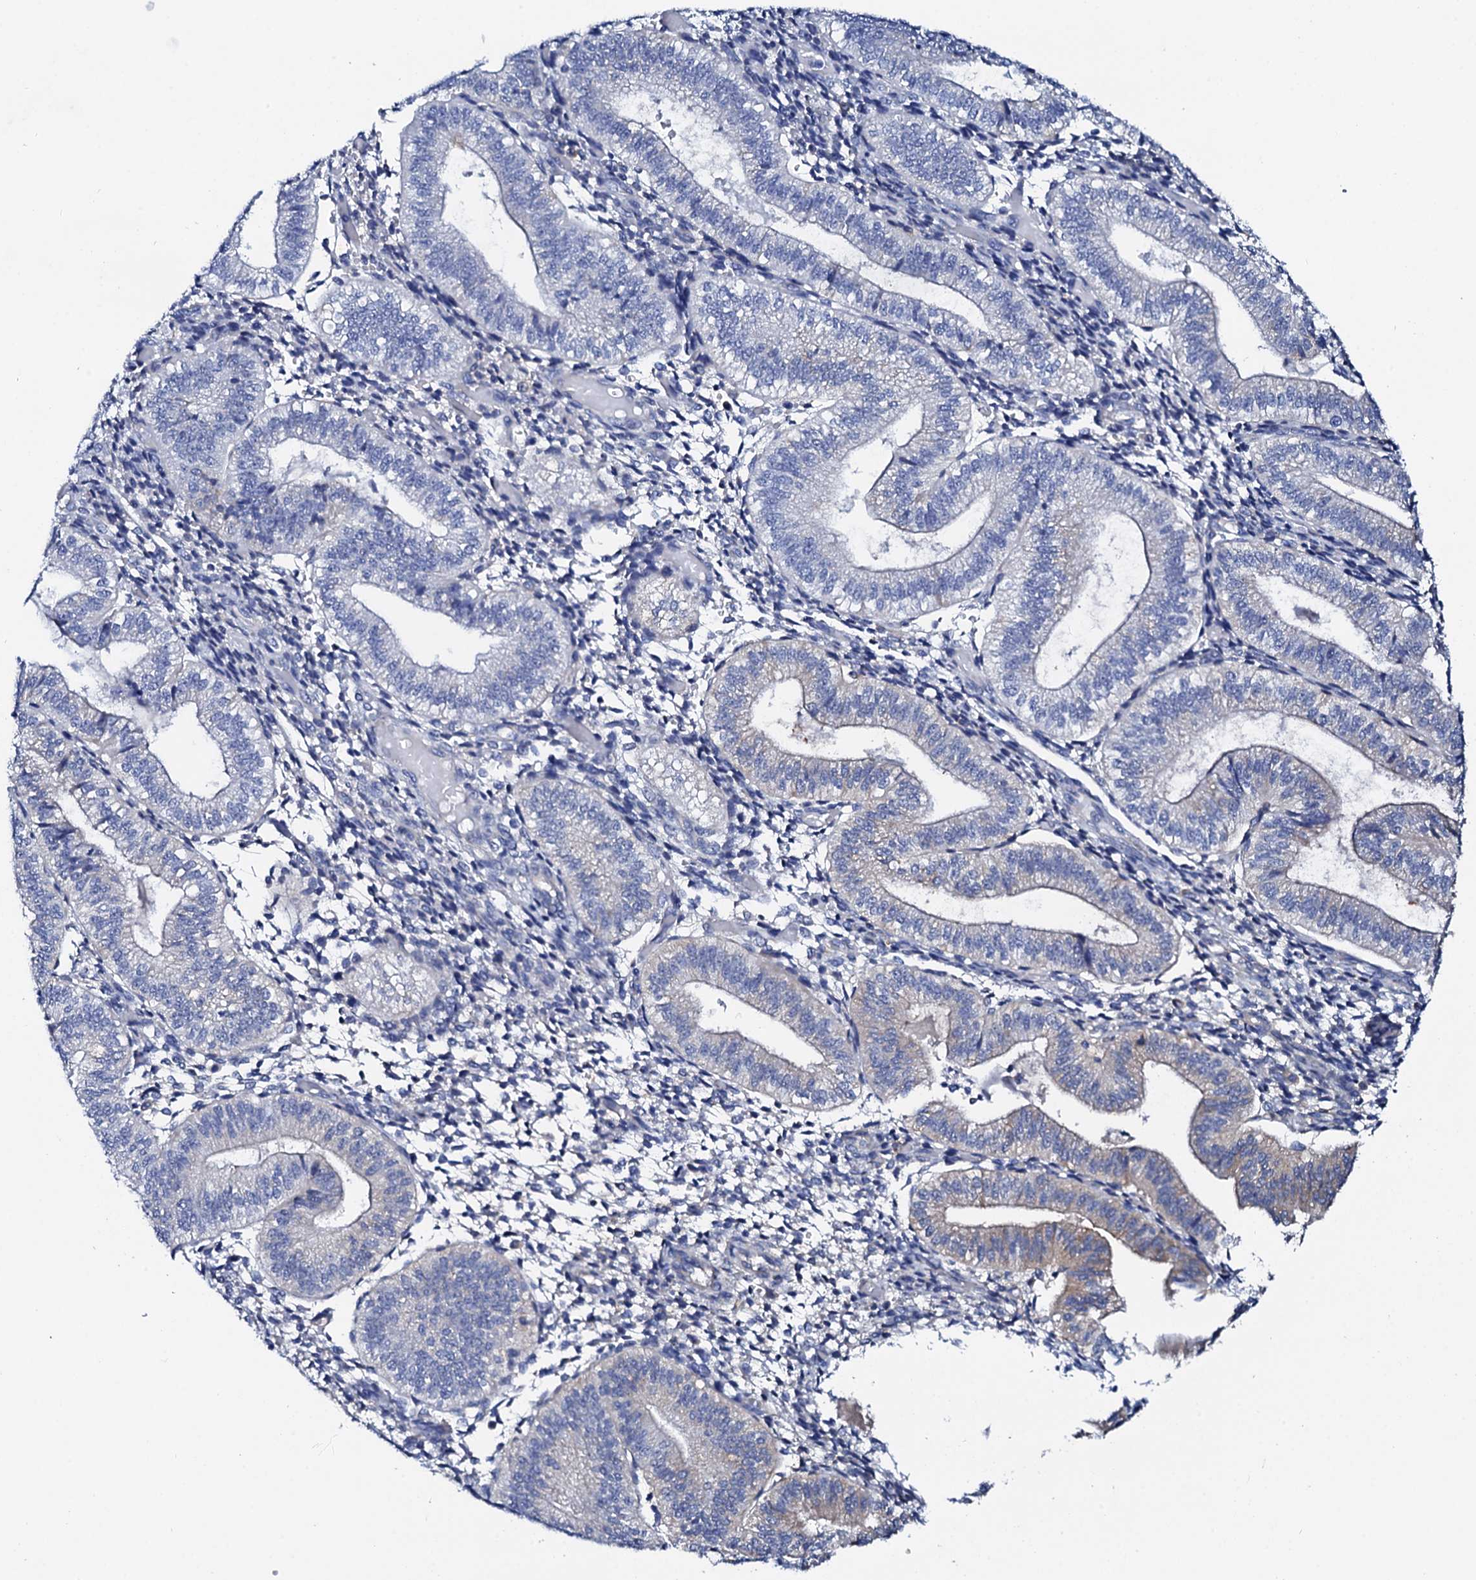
{"staining": {"intensity": "negative", "quantity": "none", "location": "none"}, "tissue": "endometrium", "cell_type": "Cells in endometrial stroma", "image_type": "normal", "snomed": [{"axis": "morphology", "description": "Normal tissue, NOS"}, {"axis": "topography", "description": "Endometrium"}], "caption": "There is no significant staining in cells in endometrial stroma of endometrium. (Immunohistochemistry (ihc), brightfield microscopy, high magnification).", "gene": "GLB1L3", "patient": {"sex": "female", "age": 34}}